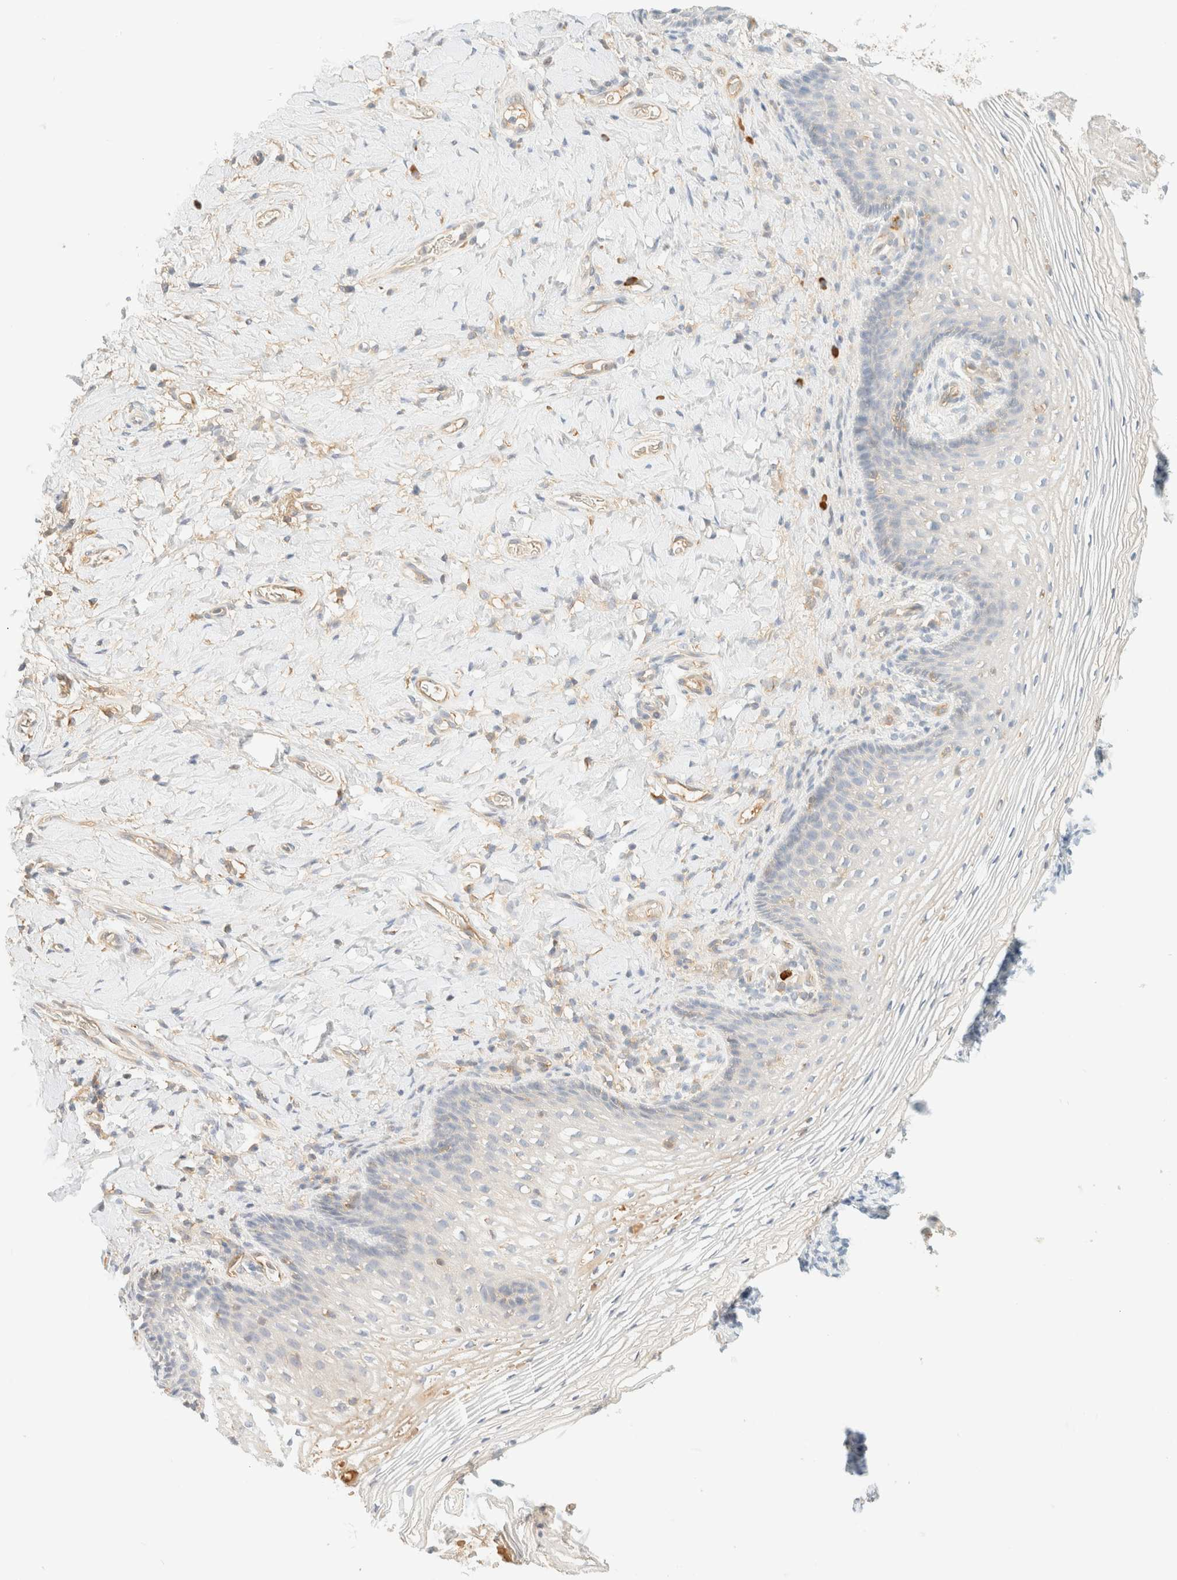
{"staining": {"intensity": "negative", "quantity": "none", "location": "none"}, "tissue": "vagina", "cell_type": "Squamous epithelial cells", "image_type": "normal", "snomed": [{"axis": "morphology", "description": "Normal tissue, NOS"}, {"axis": "topography", "description": "Vagina"}], "caption": "Micrograph shows no significant protein positivity in squamous epithelial cells of normal vagina.", "gene": "FHOD1", "patient": {"sex": "female", "age": 60}}